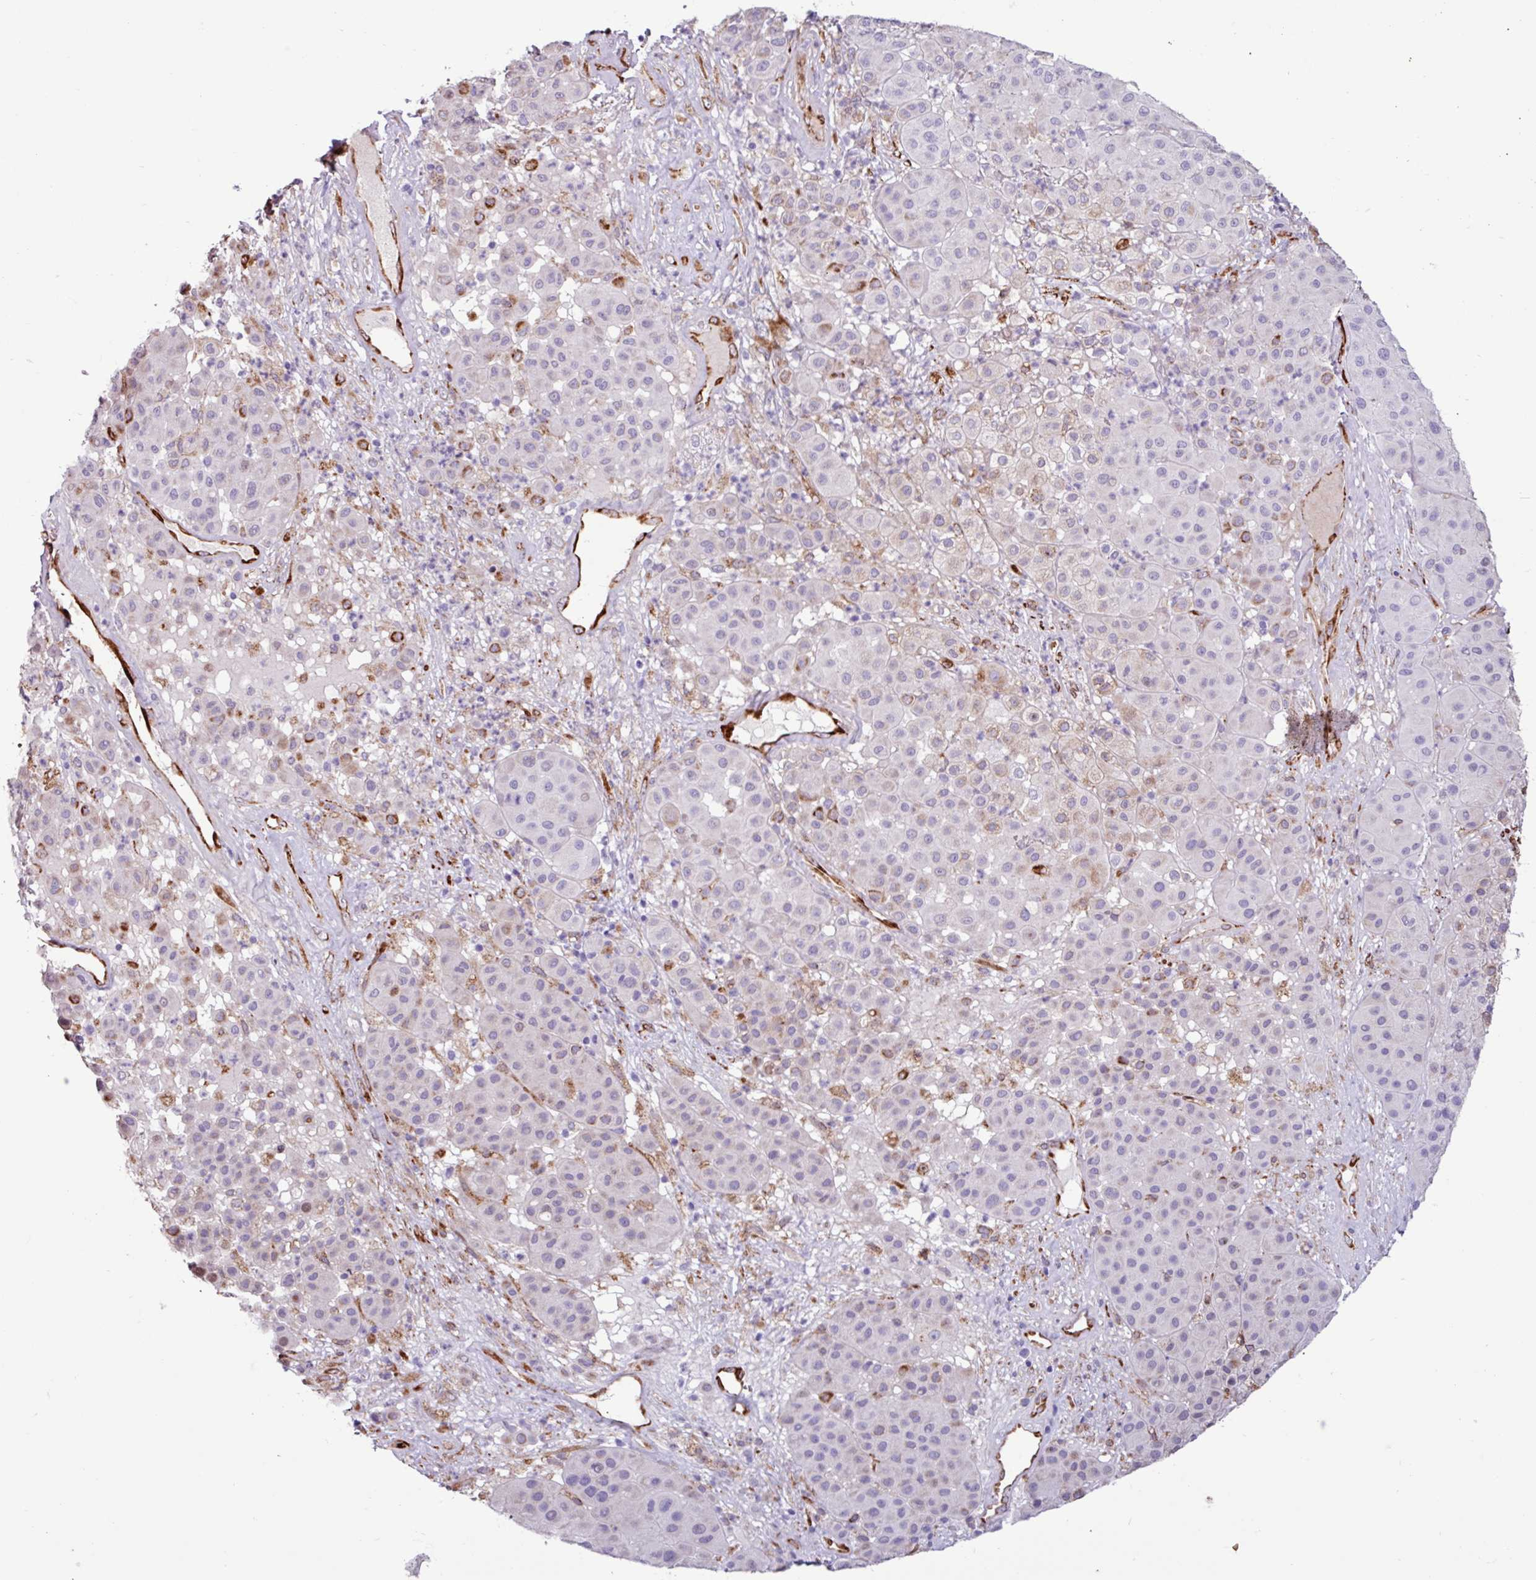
{"staining": {"intensity": "moderate", "quantity": "<25%", "location": "cytoplasmic/membranous"}, "tissue": "melanoma", "cell_type": "Tumor cells", "image_type": "cancer", "snomed": [{"axis": "morphology", "description": "Malignant melanoma, Metastatic site"}, {"axis": "topography", "description": "Smooth muscle"}], "caption": "Human malignant melanoma (metastatic site) stained with a brown dye exhibits moderate cytoplasmic/membranous positive expression in about <25% of tumor cells.", "gene": "PPP1R35", "patient": {"sex": "male", "age": 41}}